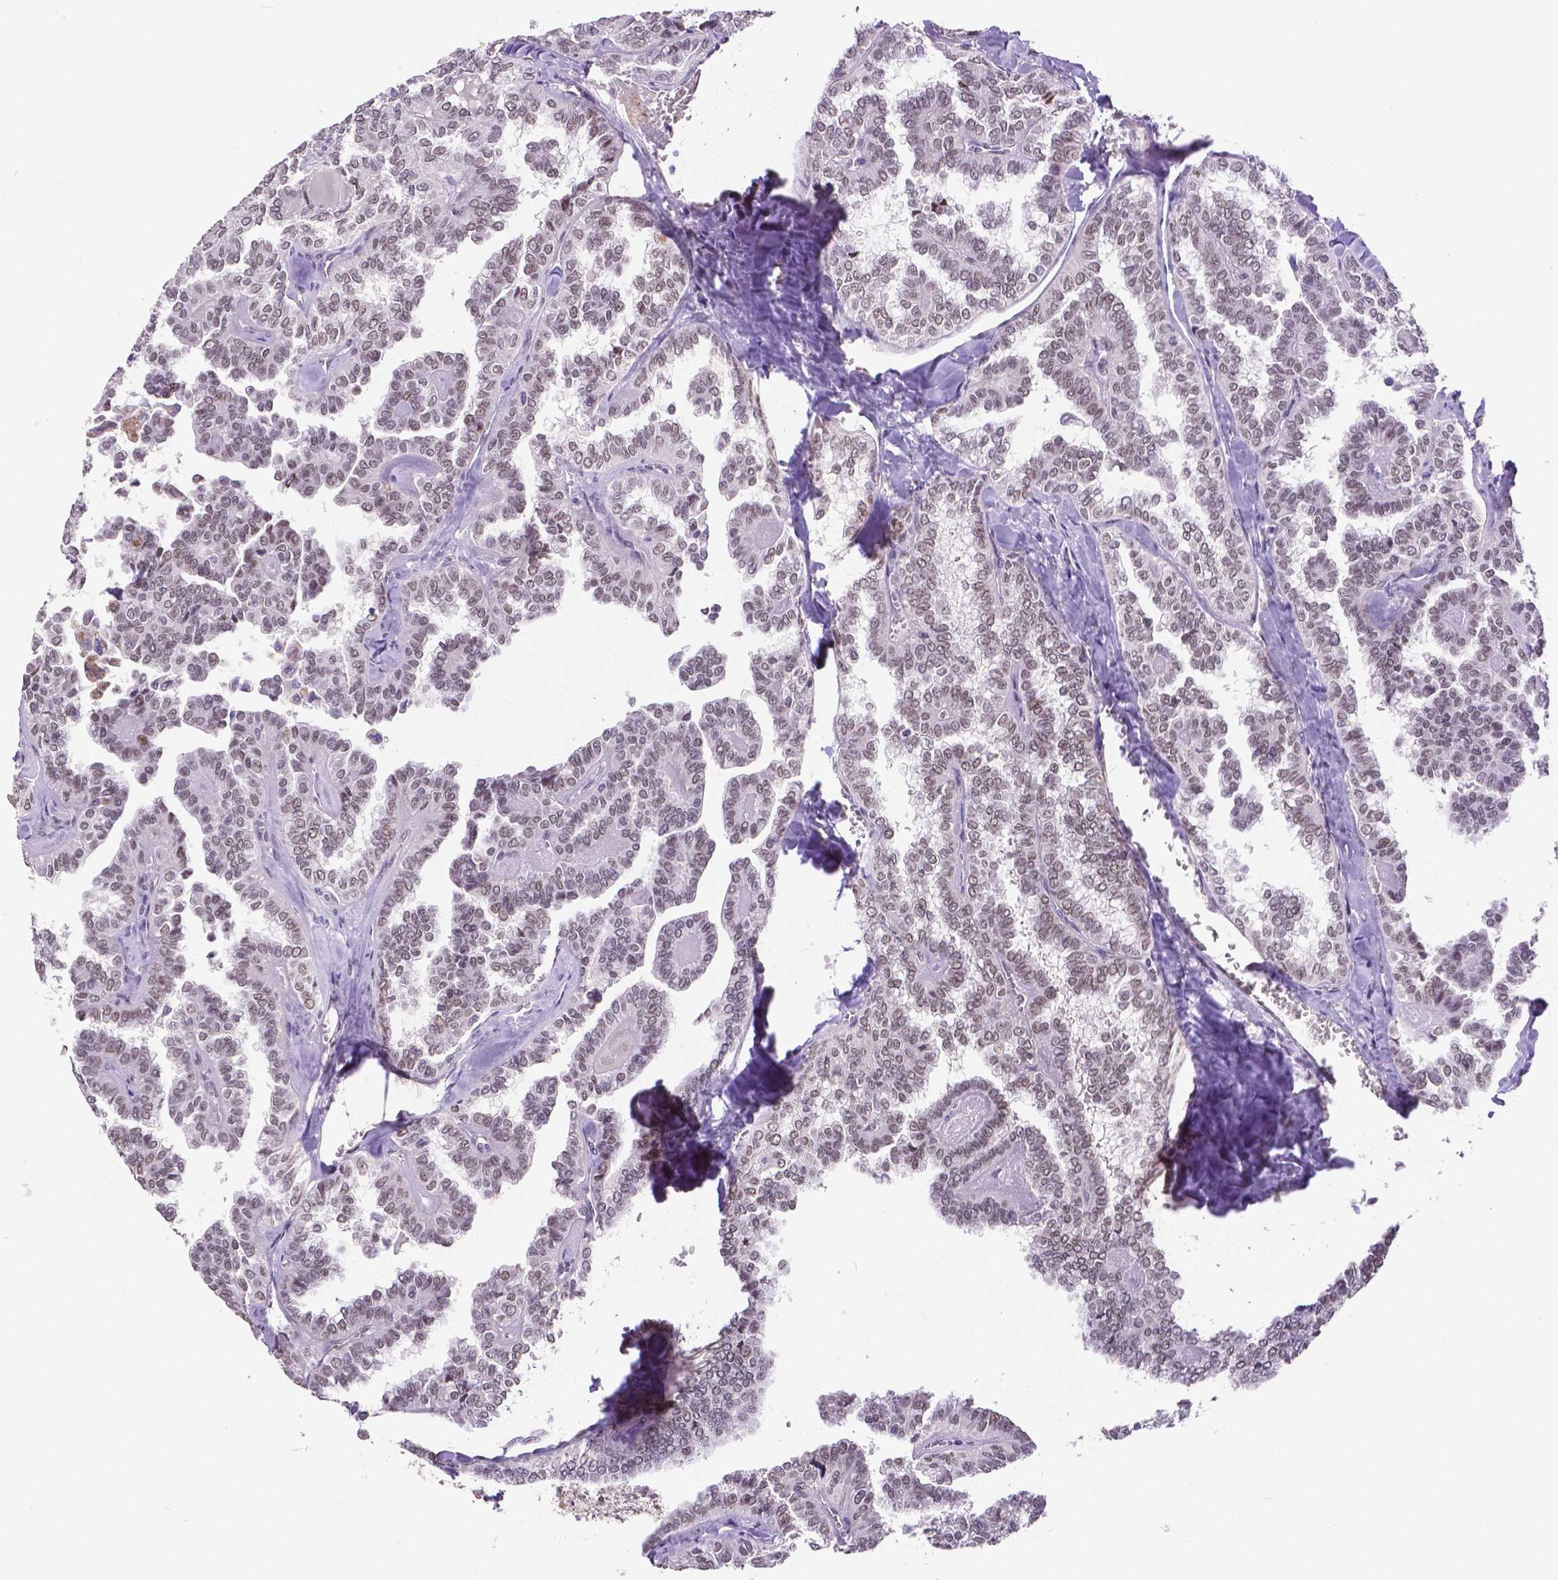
{"staining": {"intensity": "weak", "quantity": "25%-75%", "location": "nuclear"}, "tissue": "thyroid cancer", "cell_type": "Tumor cells", "image_type": "cancer", "snomed": [{"axis": "morphology", "description": "Papillary adenocarcinoma, NOS"}, {"axis": "topography", "description": "Thyroid gland"}], "caption": "Tumor cells demonstrate weak nuclear positivity in about 25%-75% of cells in thyroid cancer (papillary adenocarcinoma).", "gene": "ATRX", "patient": {"sex": "female", "age": 41}}